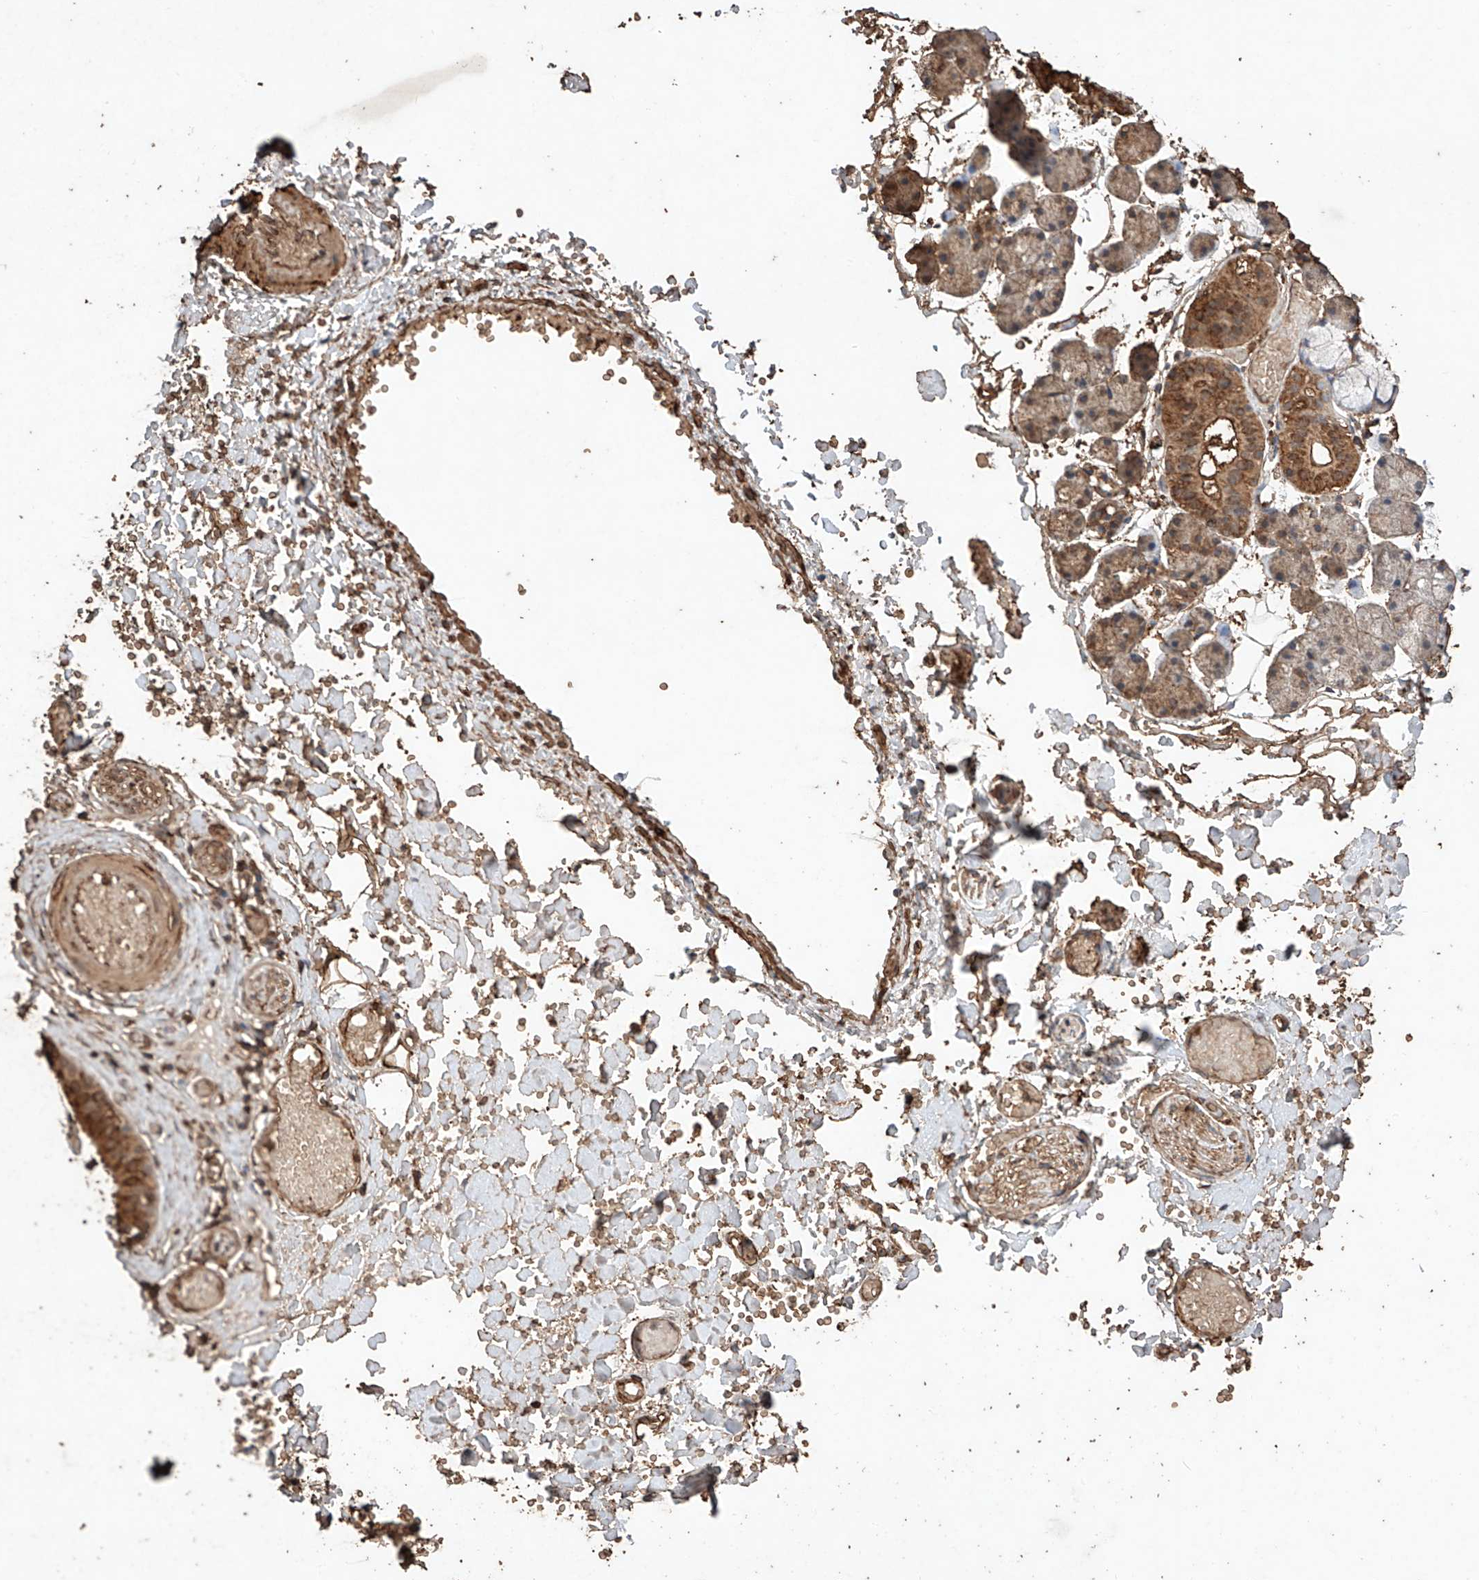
{"staining": {"intensity": "strong", "quantity": "25%-75%", "location": "cytoplasmic/membranous"}, "tissue": "salivary gland", "cell_type": "Glandular cells", "image_type": "normal", "snomed": [{"axis": "morphology", "description": "Normal tissue, NOS"}, {"axis": "topography", "description": "Salivary gland"}], "caption": "Protein positivity by immunohistochemistry (IHC) displays strong cytoplasmic/membranous expression in approximately 25%-75% of glandular cells in unremarkable salivary gland. (brown staining indicates protein expression, while blue staining denotes nuclei).", "gene": "M6PR", "patient": {"sex": "female", "age": 33}}